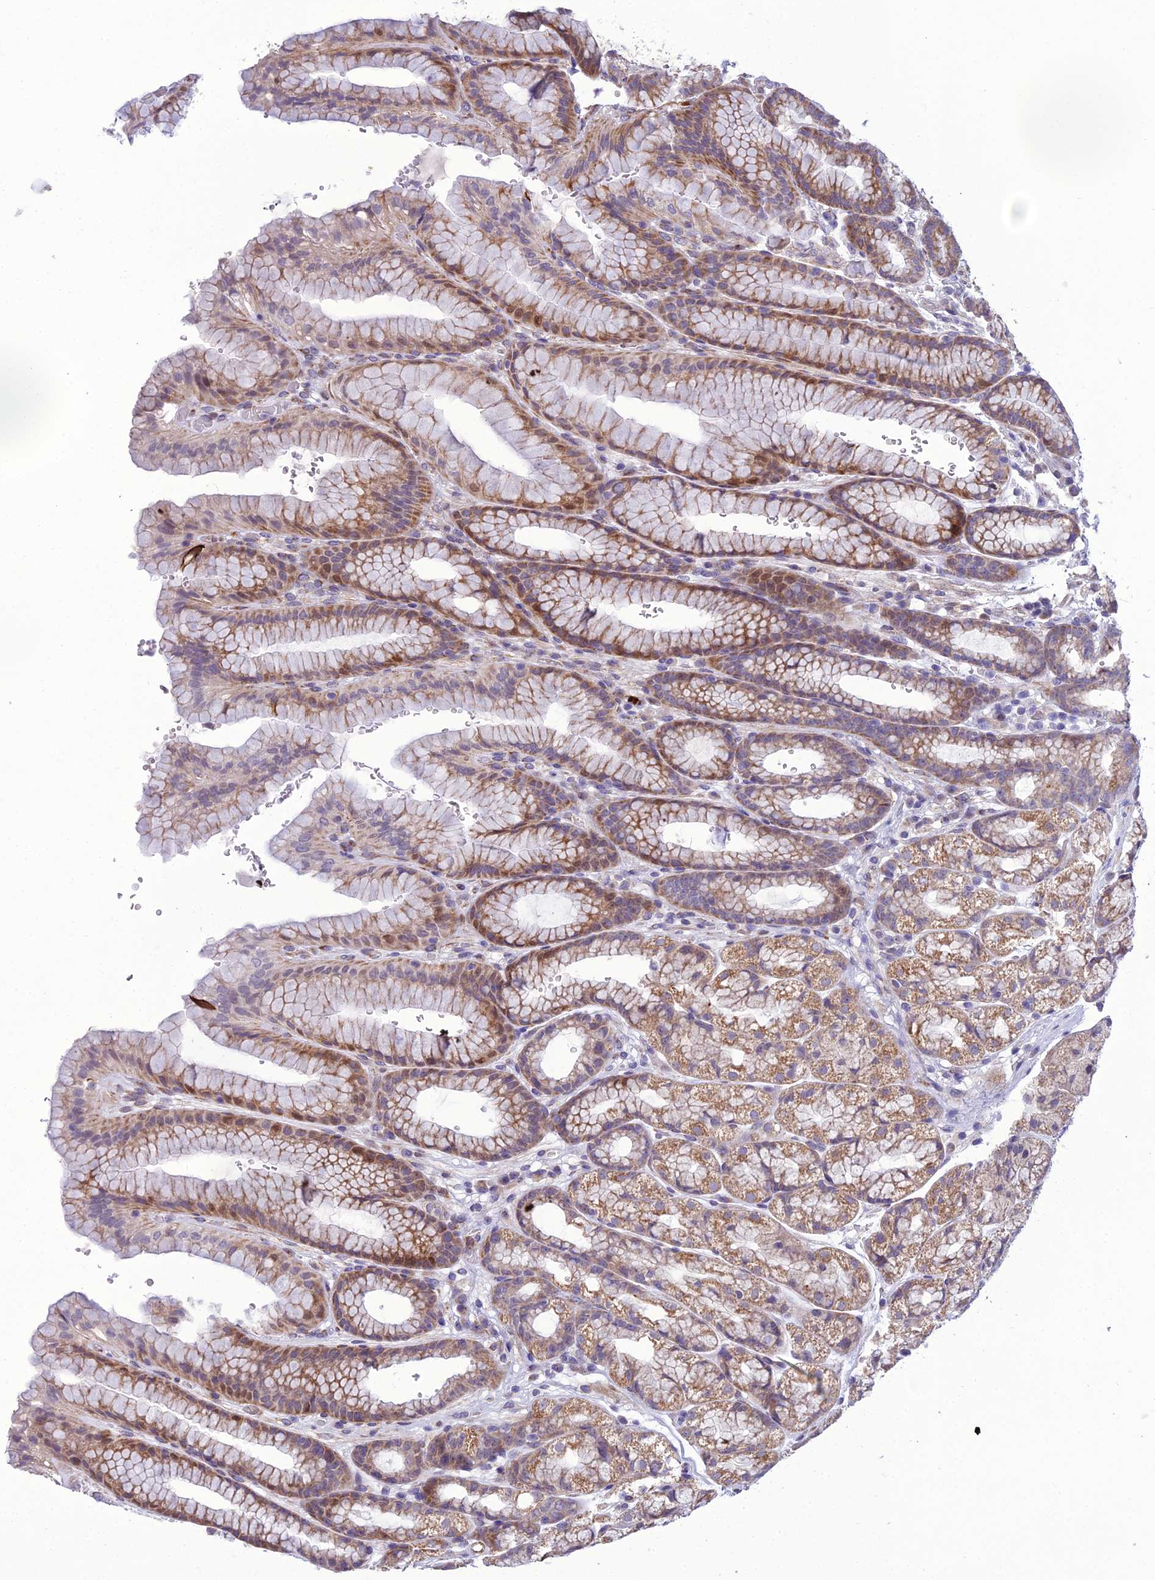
{"staining": {"intensity": "moderate", "quantity": ">75%", "location": "cytoplasmic/membranous"}, "tissue": "stomach", "cell_type": "Glandular cells", "image_type": "normal", "snomed": [{"axis": "morphology", "description": "Normal tissue, NOS"}, {"axis": "morphology", "description": "Adenocarcinoma, NOS"}, {"axis": "topography", "description": "Stomach"}], "caption": "The image shows immunohistochemical staining of unremarkable stomach. There is moderate cytoplasmic/membranous positivity is present in approximately >75% of glandular cells. The protein is stained brown, and the nuclei are stained in blue (DAB IHC with brightfield microscopy, high magnification).", "gene": "NODAL", "patient": {"sex": "male", "age": 57}}